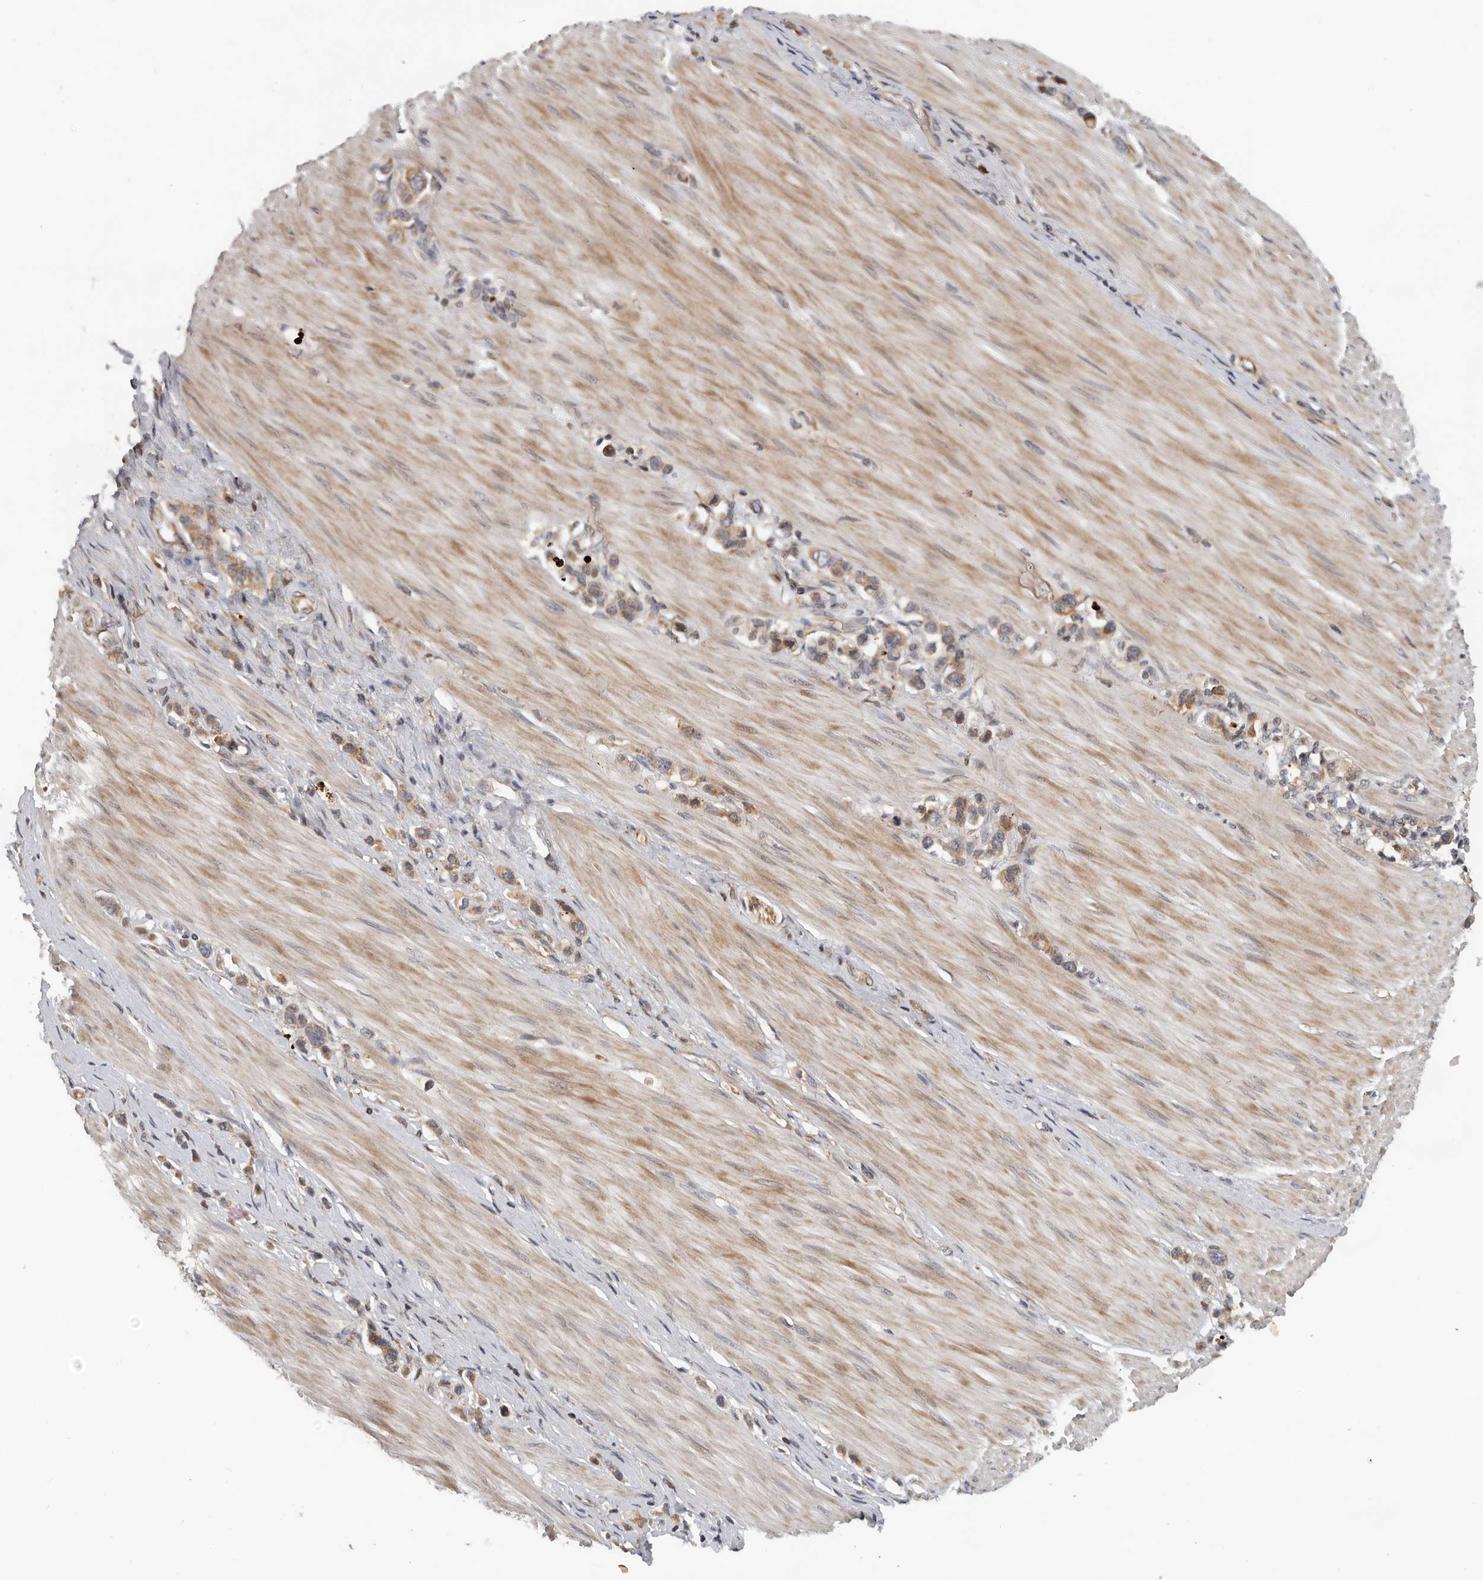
{"staining": {"intensity": "moderate", "quantity": ">75%", "location": "cytoplasmic/membranous"}, "tissue": "stomach cancer", "cell_type": "Tumor cells", "image_type": "cancer", "snomed": [{"axis": "morphology", "description": "Adenocarcinoma, NOS"}, {"axis": "topography", "description": "Stomach"}], "caption": "Human adenocarcinoma (stomach) stained for a protein (brown) shows moderate cytoplasmic/membranous positive expression in approximately >75% of tumor cells.", "gene": "RNF157", "patient": {"sex": "female", "age": 65}}